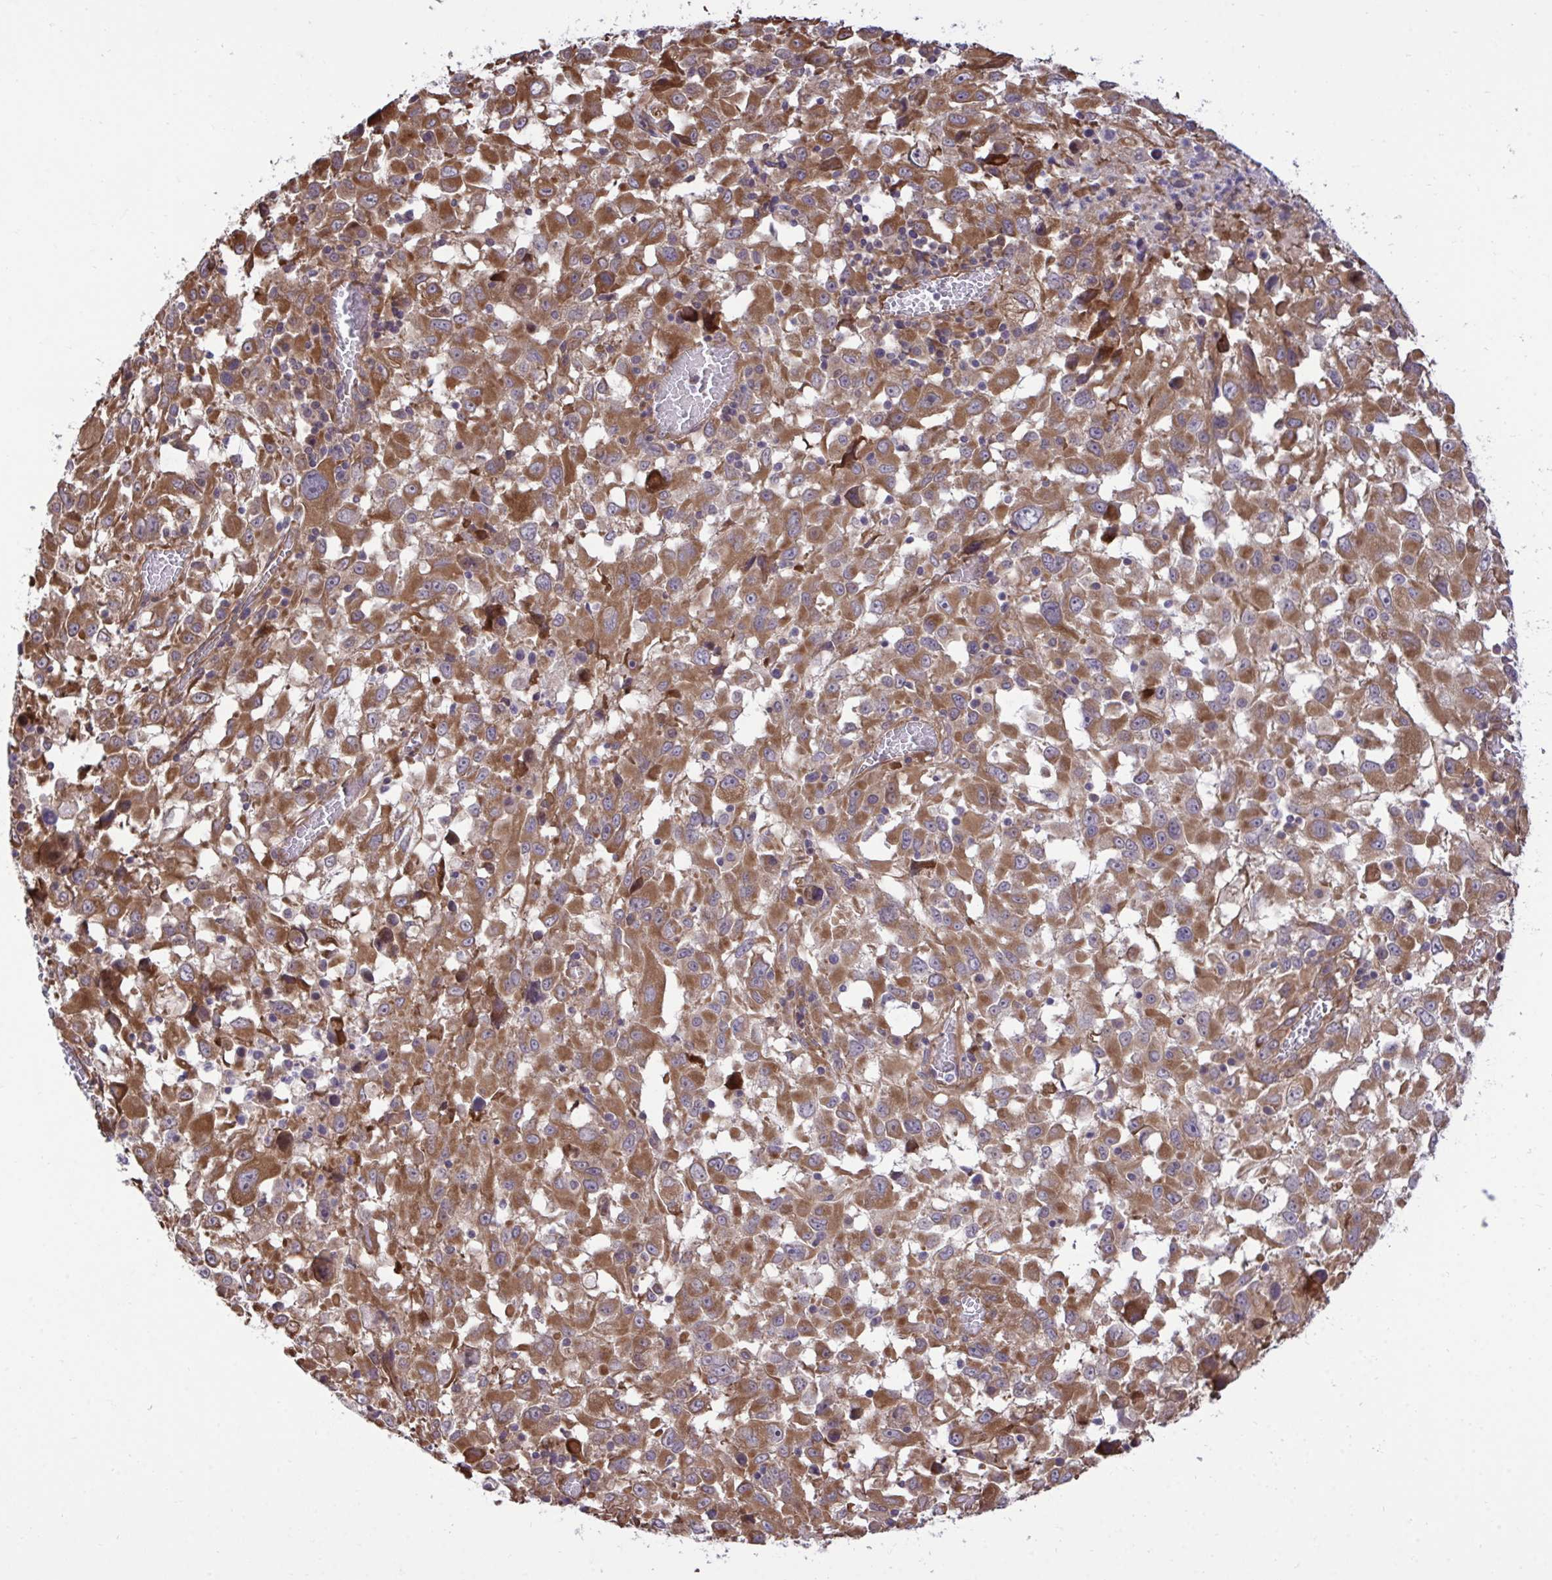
{"staining": {"intensity": "strong", "quantity": ">75%", "location": "cytoplasmic/membranous"}, "tissue": "melanoma", "cell_type": "Tumor cells", "image_type": "cancer", "snomed": [{"axis": "morphology", "description": "Malignant melanoma, Metastatic site"}, {"axis": "topography", "description": "Soft tissue"}], "caption": "A brown stain highlights strong cytoplasmic/membranous expression of a protein in human melanoma tumor cells. (DAB = brown stain, brightfield microscopy at high magnification).", "gene": "RPS15", "patient": {"sex": "male", "age": 50}}